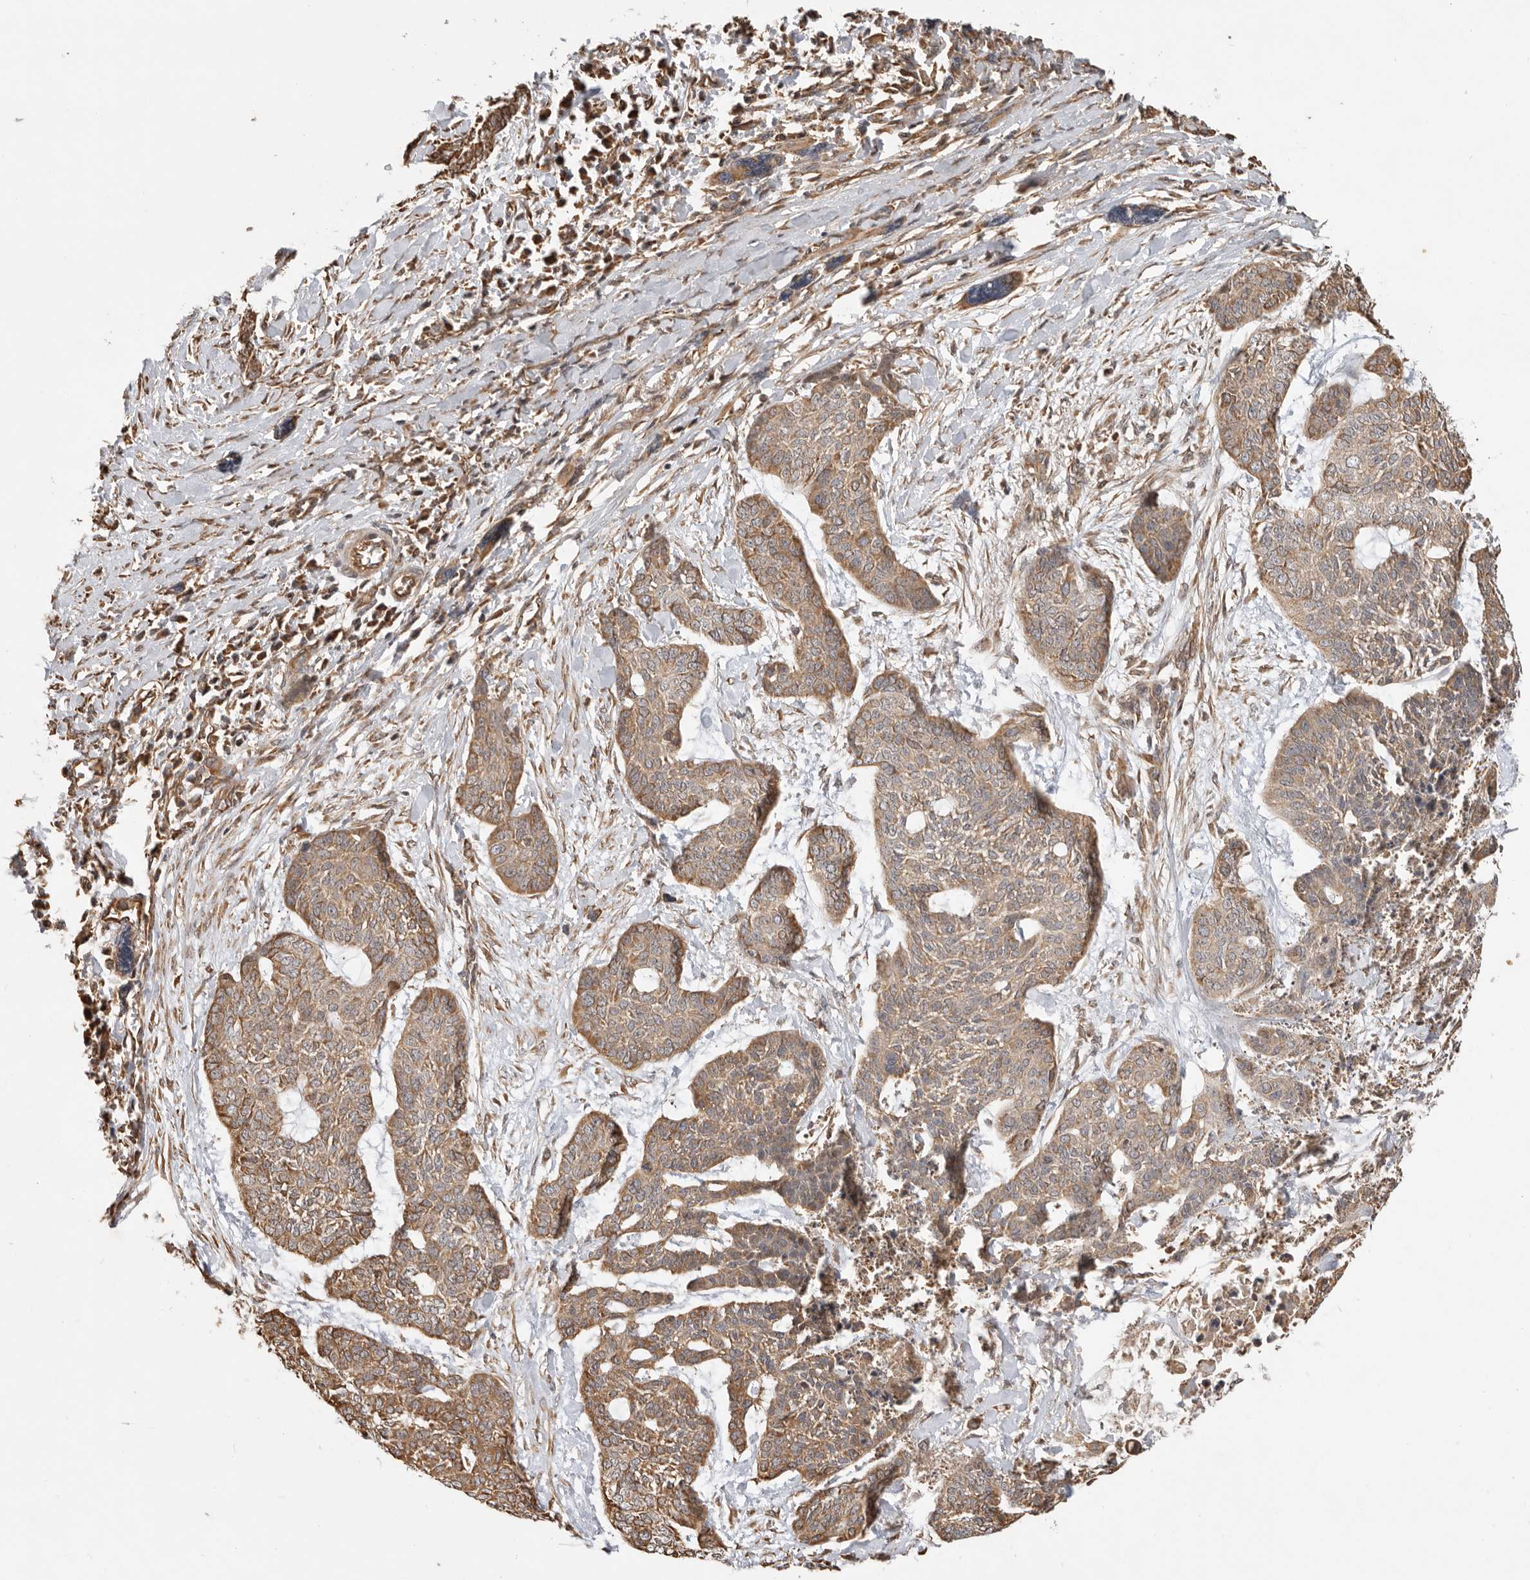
{"staining": {"intensity": "moderate", "quantity": ">75%", "location": "cytoplasmic/membranous"}, "tissue": "skin cancer", "cell_type": "Tumor cells", "image_type": "cancer", "snomed": [{"axis": "morphology", "description": "Basal cell carcinoma"}, {"axis": "topography", "description": "Skin"}], "caption": "Protein expression by IHC exhibits moderate cytoplasmic/membranous positivity in approximately >75% of tumor cells in skin cancer. (Stains: DAB (3,3'-diaminobenzidine) in brown, nuclei in blue, Microscopy: brightfield microscopy at high magnification).", "gene": "DPH7", "patient": {"sex": "female", "age": 64}}